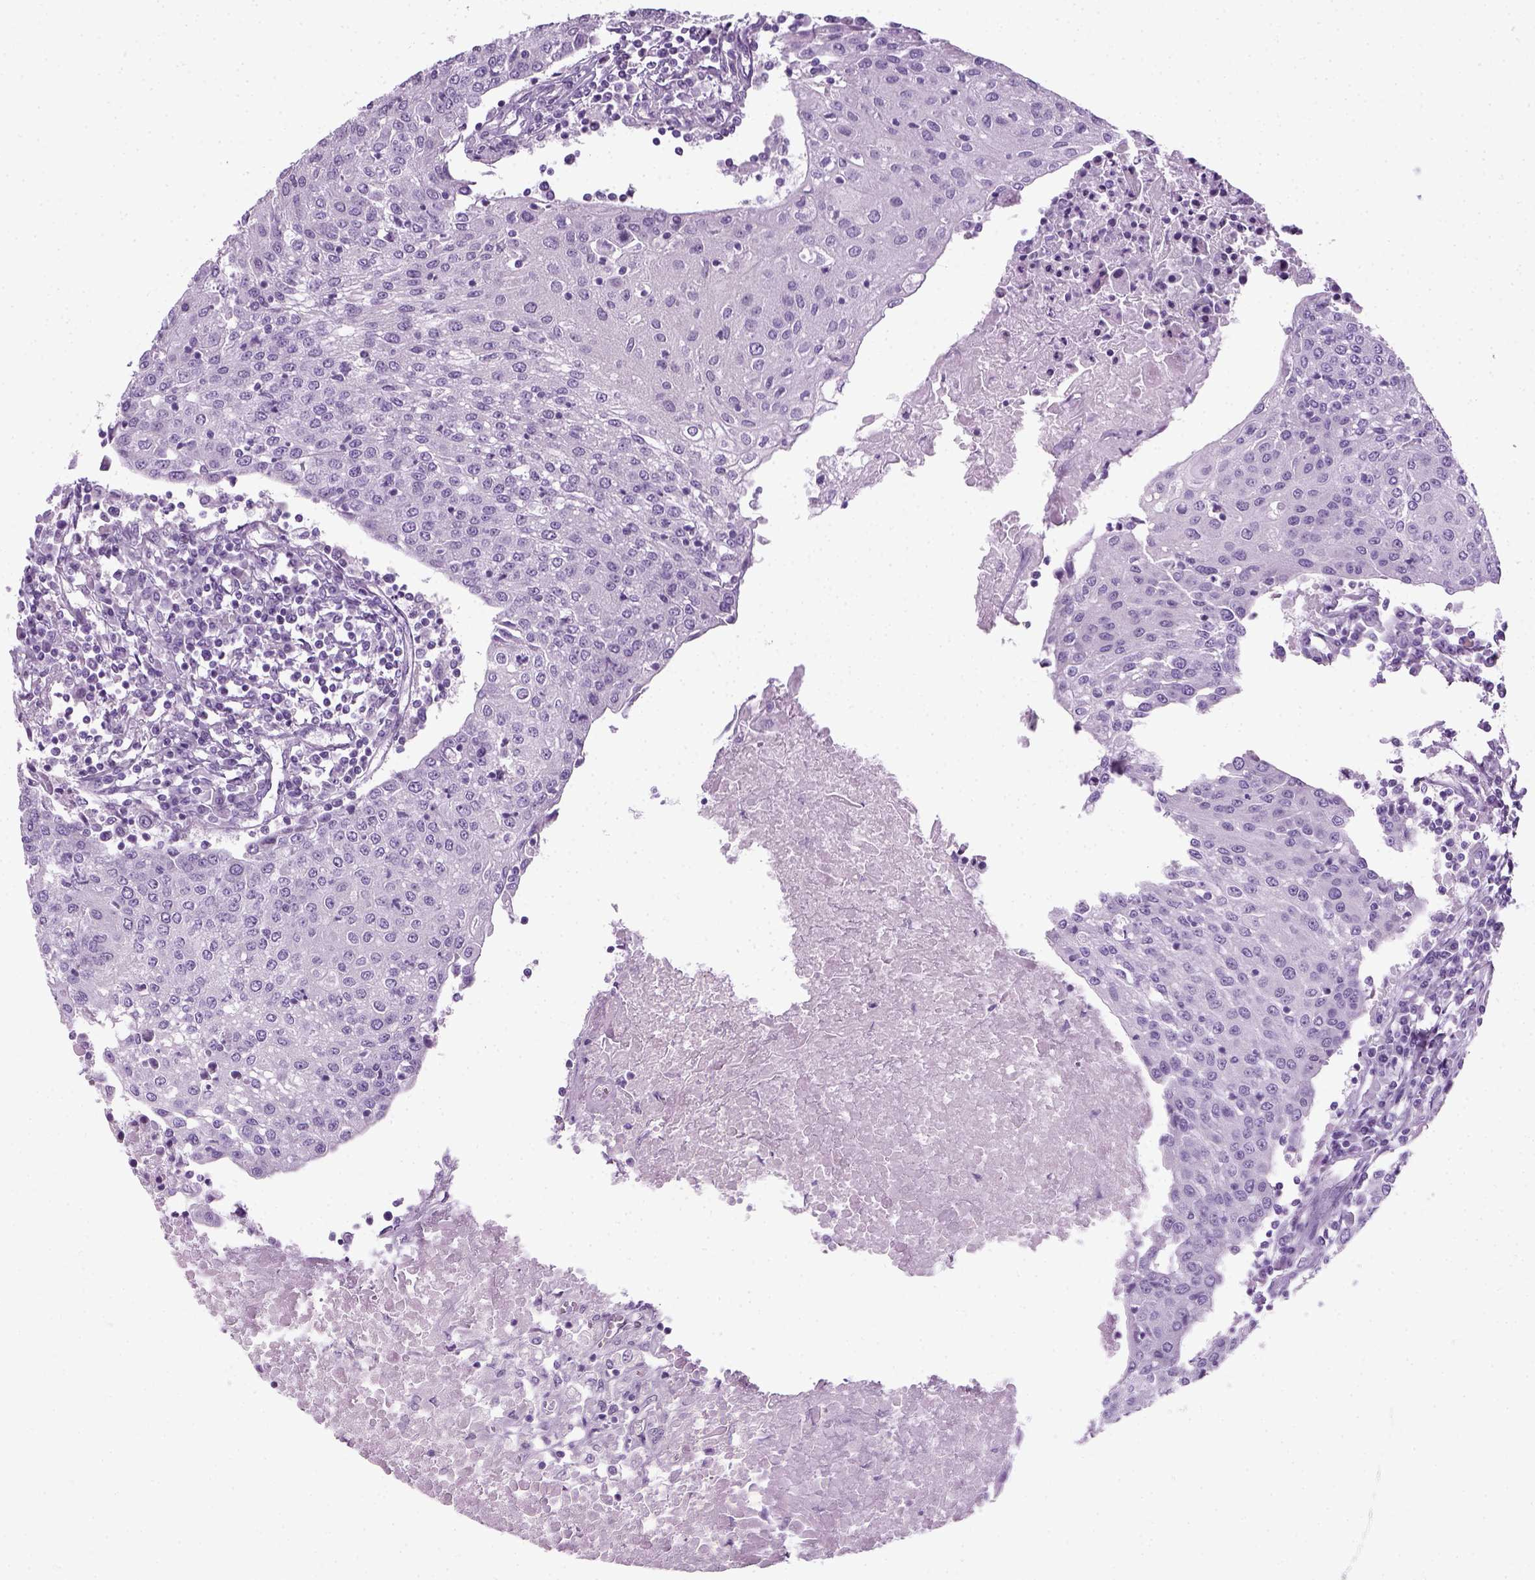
{"staining": {"intensity": "negative", "quantity": "none", "location": "none"}, "tissue": "urothelial cancer", "cell_type": "Tumor cells", "image_type": "cancer", "snomed": [{"axis": "morphology", "description": "Urothelial carcinoma, High grade"}, {"axis": "topography", "description": "Urinary bladder"}], "caption": "This is an IHC histopathology image of high-grade urothelial carcinoma. There is no positivity in tumor cells.", "gene": "SLC12A5", "patient": {"sex": "female", "age": 85}}